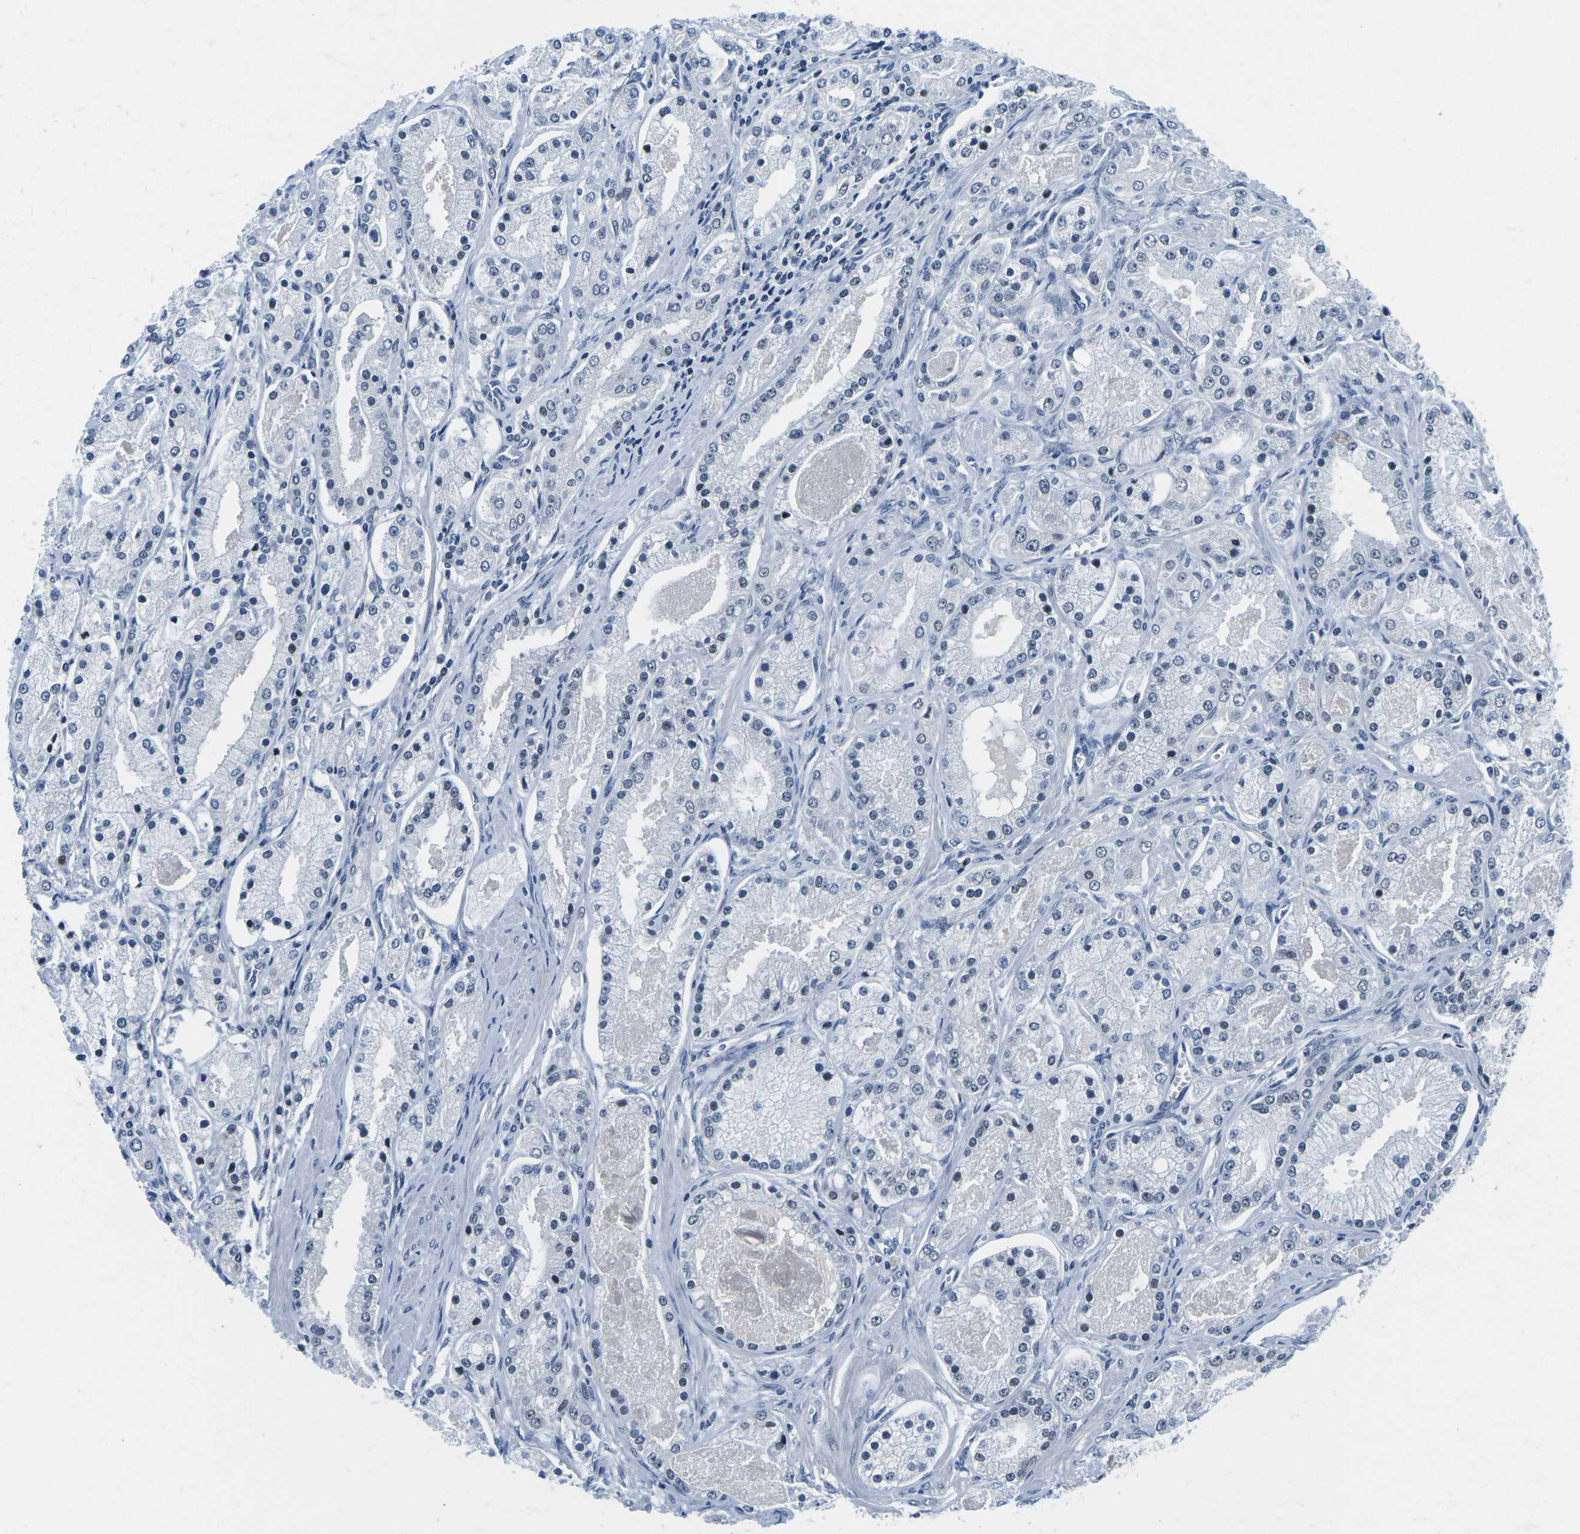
{"staining": {"intensity": "negative", "quantity": "none", "location": "none"}, "tissue": "prostate cancer", "cell_type": "Tumor cells", "image_type": "cancer", "snomed": [{"axis": "morphology", "description": "Adenocarcinoma, High grade"}, {"axis": "topography", "description": "Prostate"}], "caption": "This is an immunohistochemistry (IHC) image of human prostate cancer (adenocarcinoma (high-grade)). There is no positivity in tumor cells.", "gene": "PRPF8", "patient": {"sex": "male", "age": 66}}